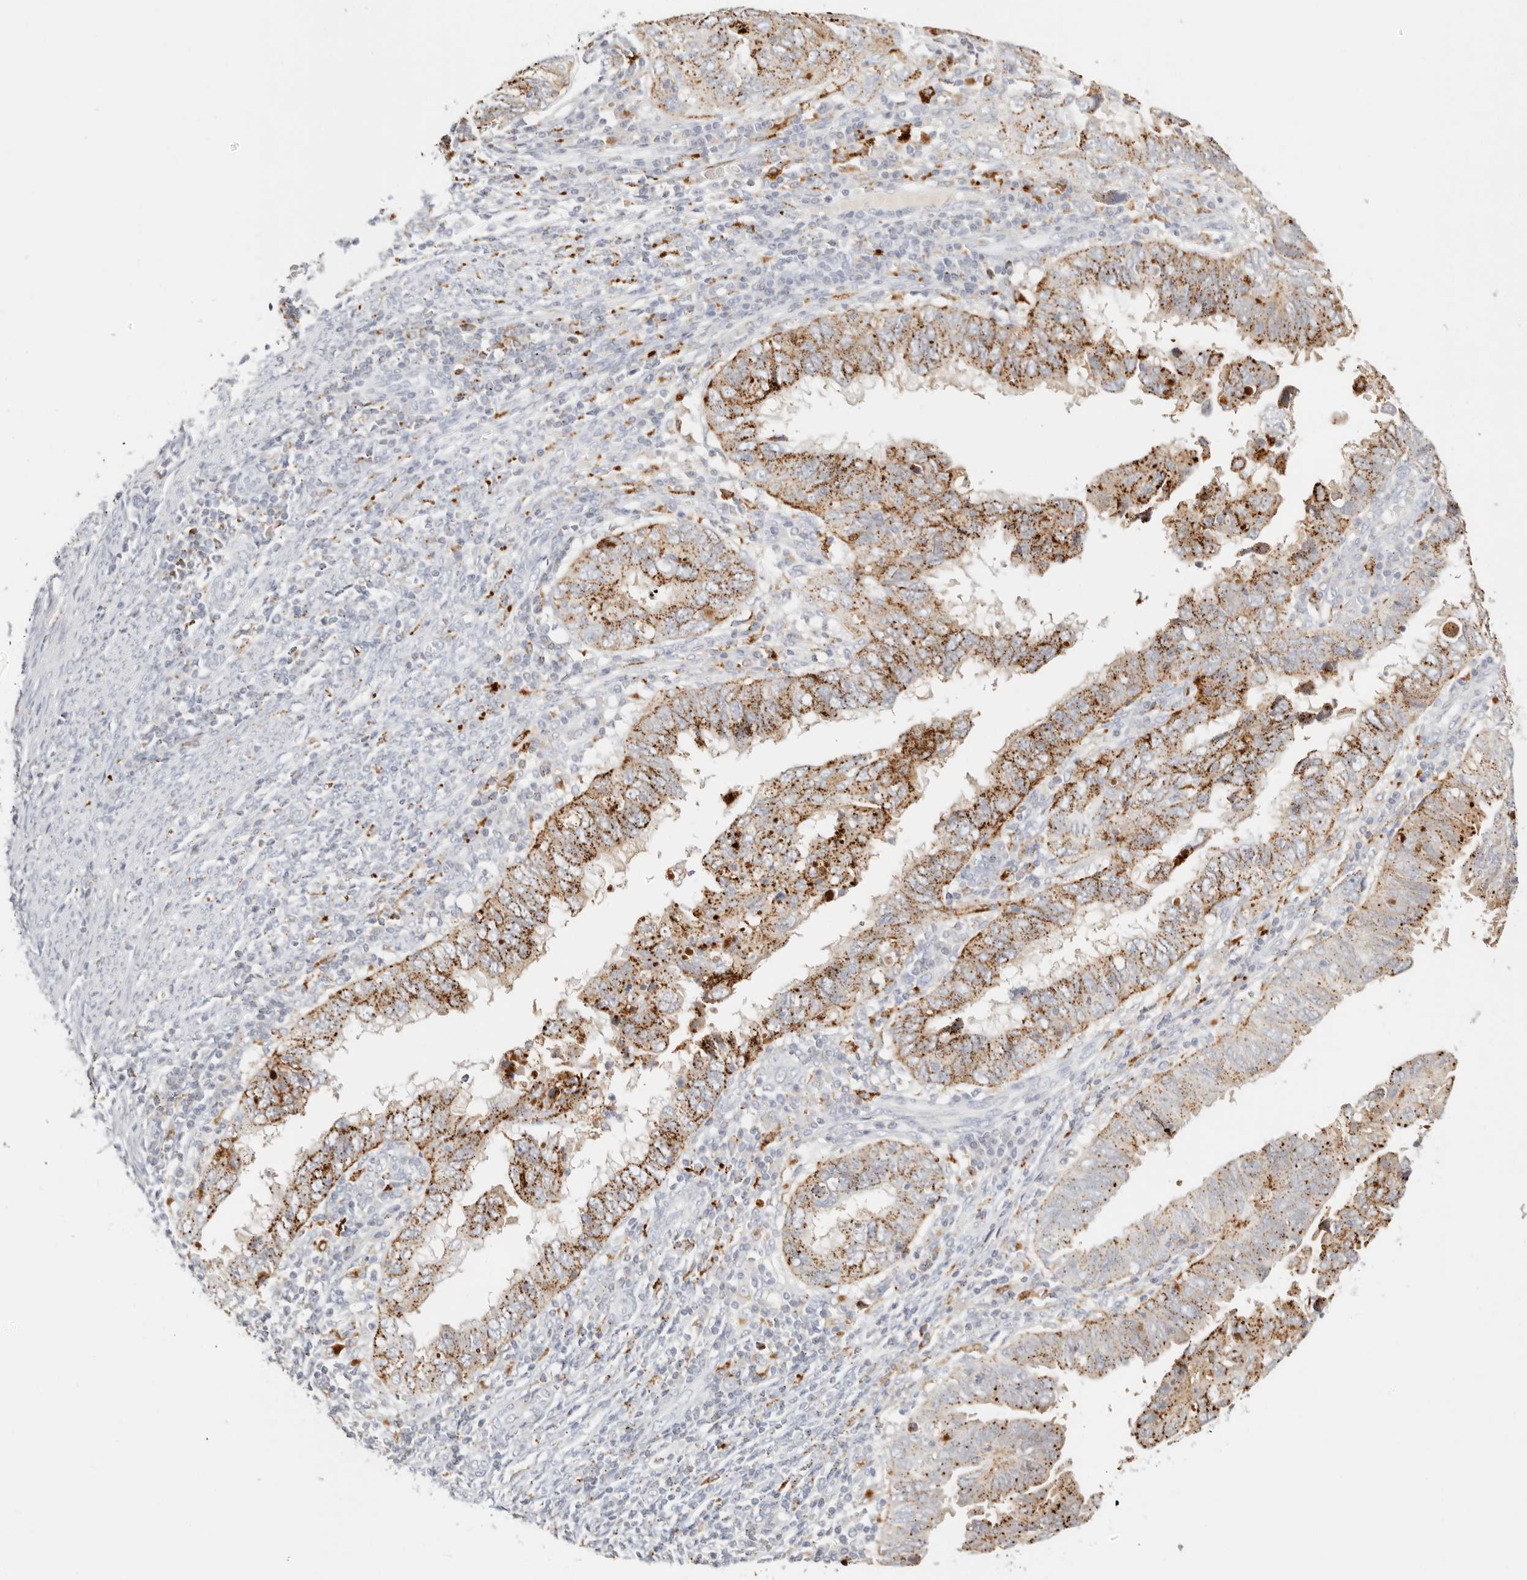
{"staining": {"intensity": "strong", "quantity": ">75%", "location": "cytoplasmic/membranous"}, "tissue": "endometrial cancer", "cell_type": "Tumor cells", "image_type": "cancer", "snomed": [{"axis": "morphology", "description": "Adenocarcinoma, NOS"}, {"axis": "topography", "description": "Uterus"}], "caption": "Protein staining of endometrial cancer tissue shows strong cytoplasmic/membranous staining in approximately >75% of tumor cells. Immunohistochemistry stains the protein of interest in brown and the nuclei are stained blue.", "gene": "RNASET2", "patient": {"sex": "female", "age": 77}}